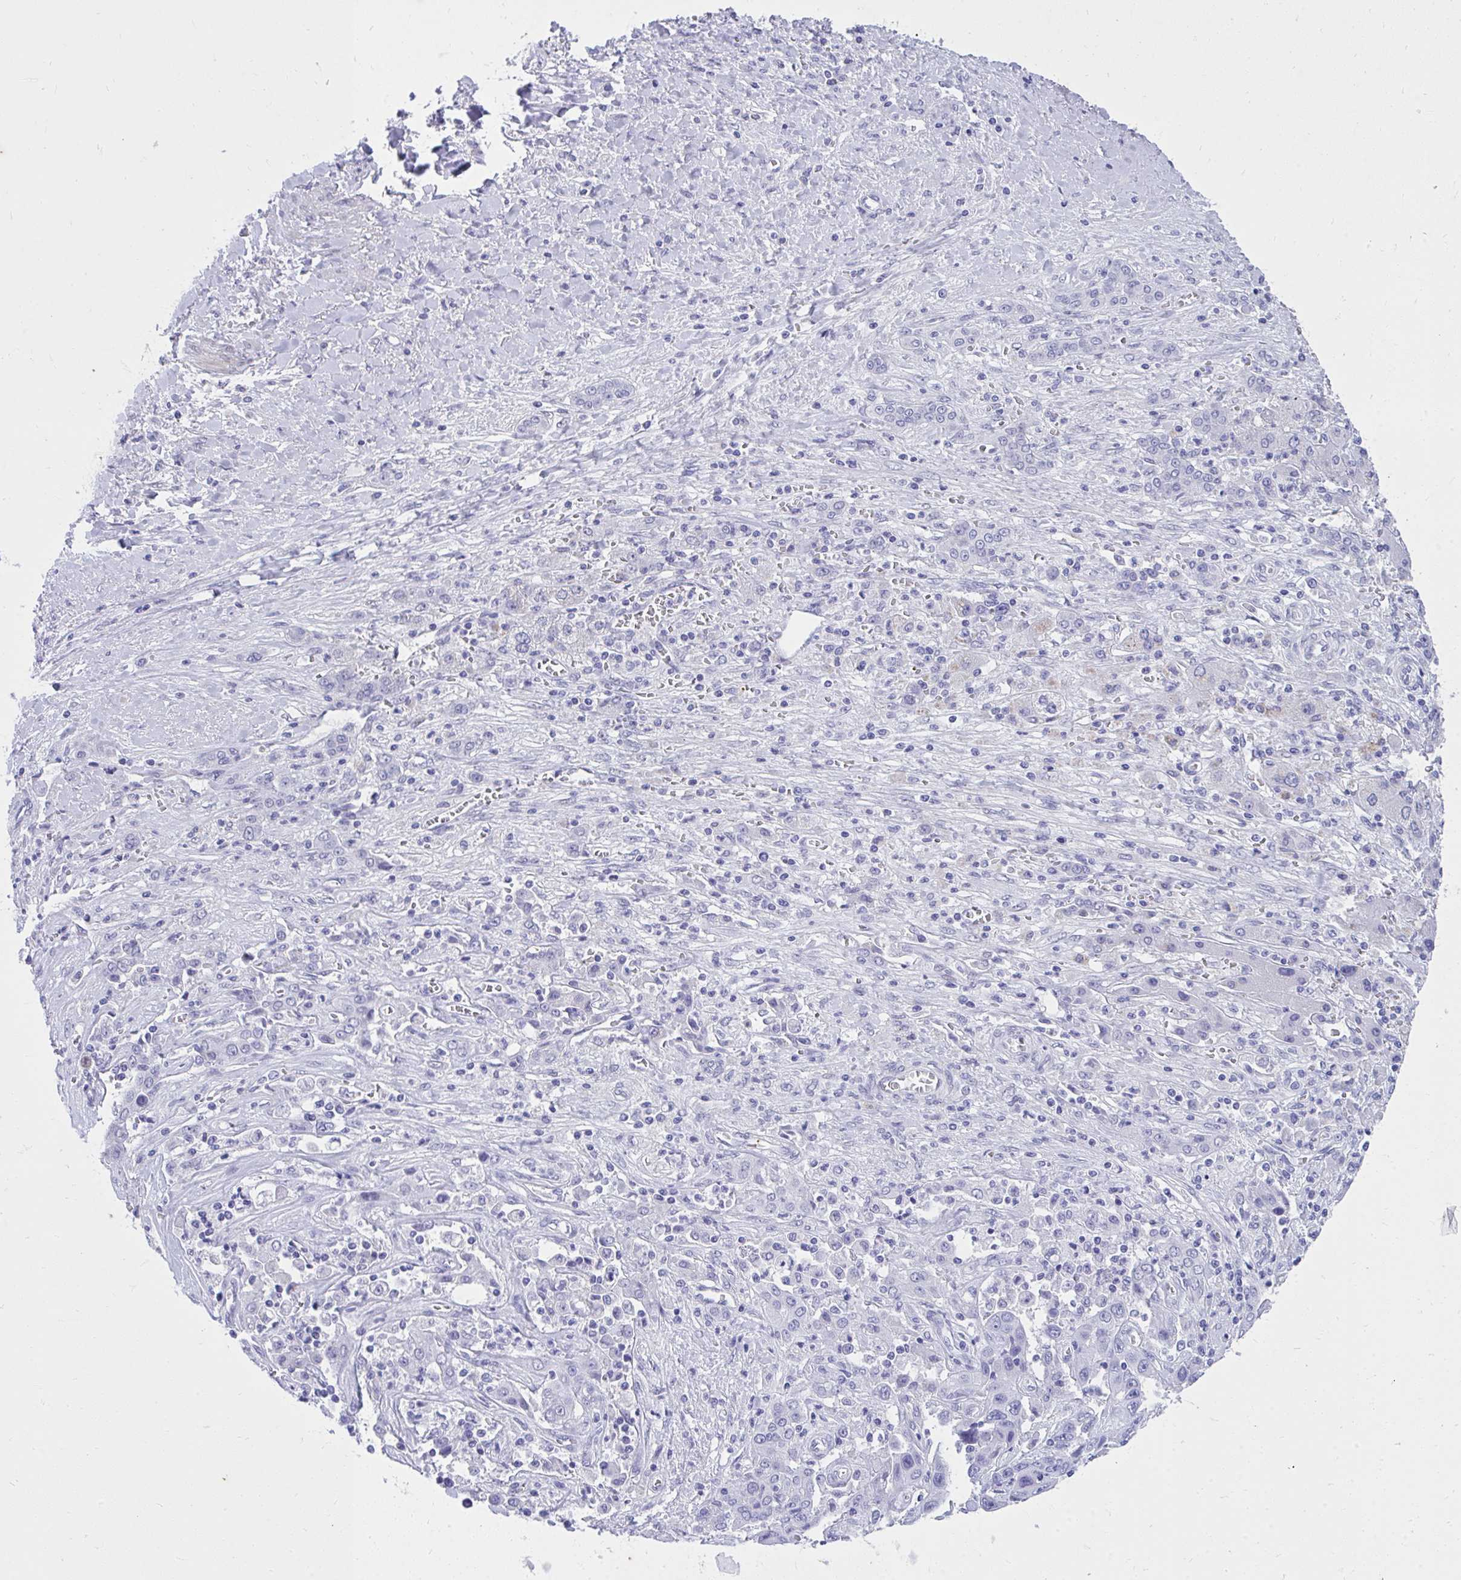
{"staining": {"intensity": "negative", "quantity": "none", "location": "none"}, "tissue": "liver cancer", "cell_type": "Tumor cells", "image_type": "cancer", "snomed": [{"axis": "morphology", "description": "Cholangiocarcinoma"}, {"axis": "topography", "description": "Liver"}], "caption": "Tumor cells are negative for protein expression in human liver cholangiocarcinoma.", "gene": "KLK1", "patient": {"sex": "female", "age": 52}}